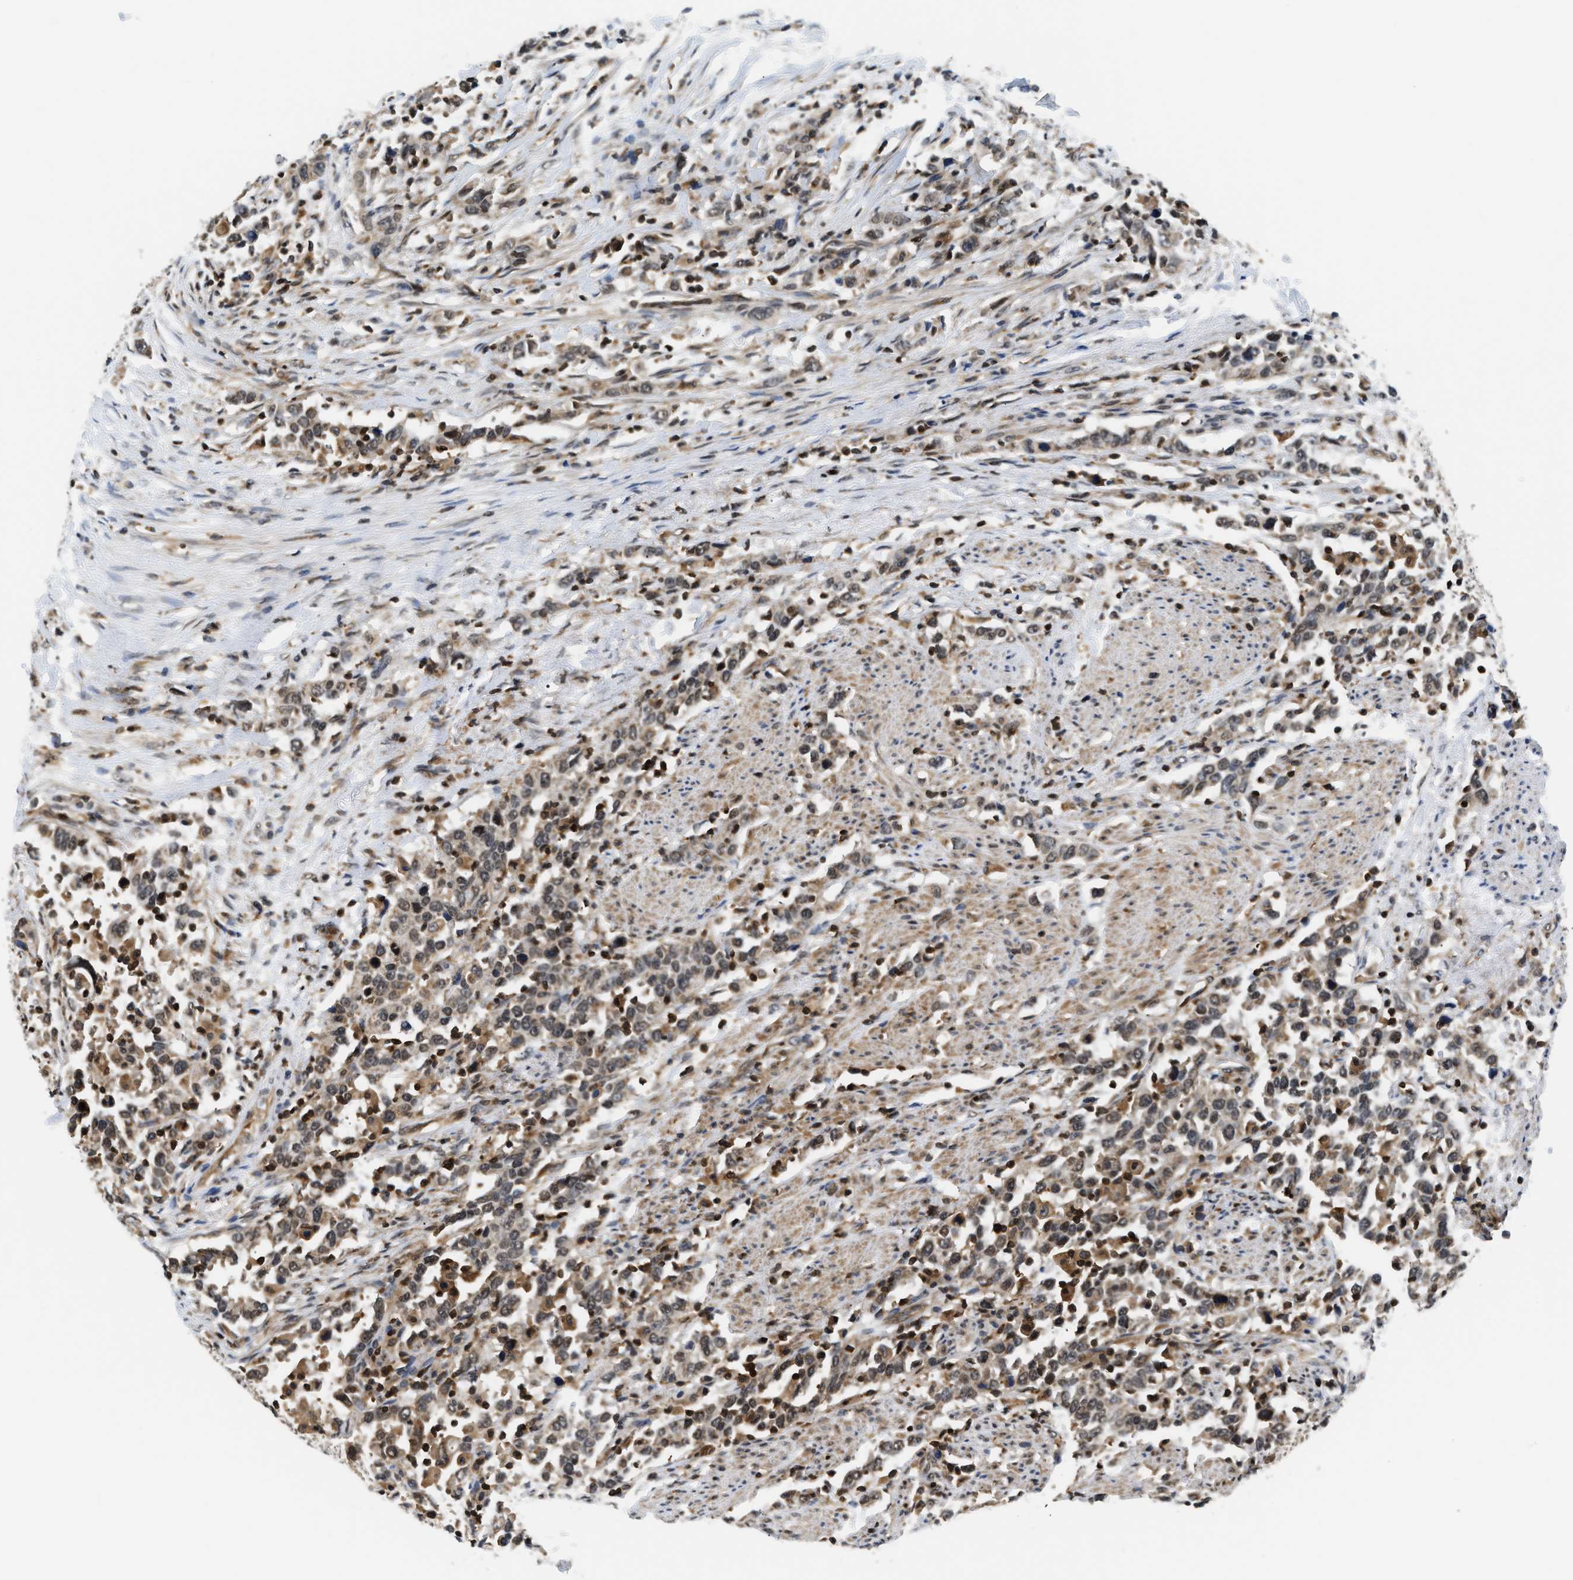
{"staining": {"intensity": "weak", "quantity": ">75%", "location": "cytoplasmic/membranous,nuclear"}, "tissue": "urothelial cancer", "cell_type": "Tumor cells", "image_type": "cancer", "snomed": [{"axis": "morphology", "description": "Urothelial carcinoma, High grade"}, {"axis": "topography", "description": "Urinary bladder"}], "caption": "The image demonstrates a brown stain indicating the presence of a protein in the cytoplasmic/membranous and nuclear of tumor cells in urothelial cancer.", "gene": "STK10", "patient": {"sex": "male", "age": 61}}